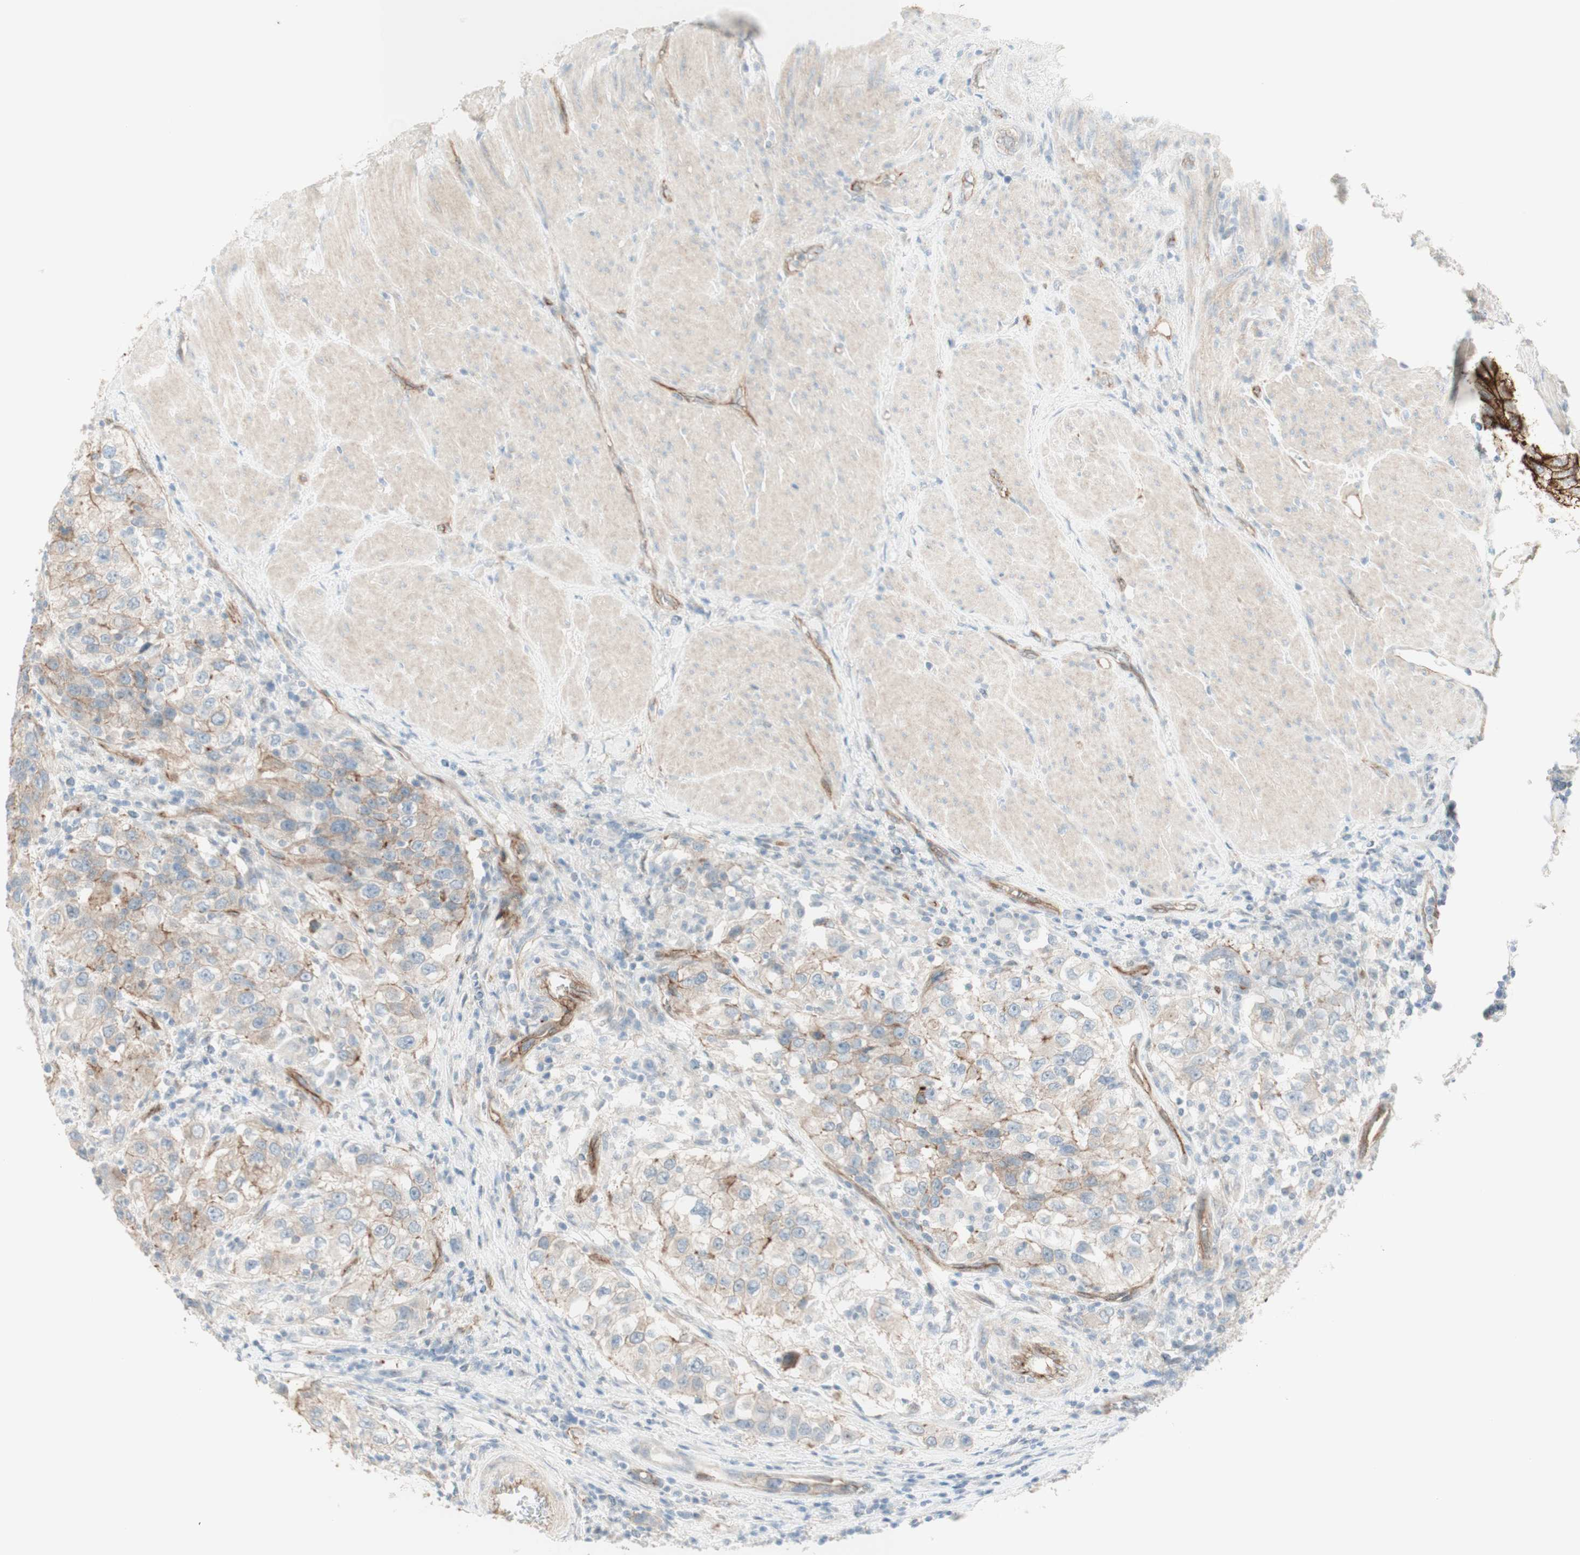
{"staining": {"intensity": "weak", "quantity": "25%-75%", "location": "cytoplasmic/membranous"}, "tissue": "urothelial cancer", "cell_type": "Tumor cells", "image_type": "cancer", "snomed": [{"axis": "morphology", "description": "Urothelial carcinoma, High grade"}, {"axis": "topography", "description": "Urinary bladder"}], "caption": "Immunohistochemical staining of human high-grade urothelial carcinoma displays low levels of weak cytoplasmic/membranous protein expression in approximately 25%-75% of tumor cells.", "gene": "MYO6", "patient": {"sex": "female", "age": 80}}